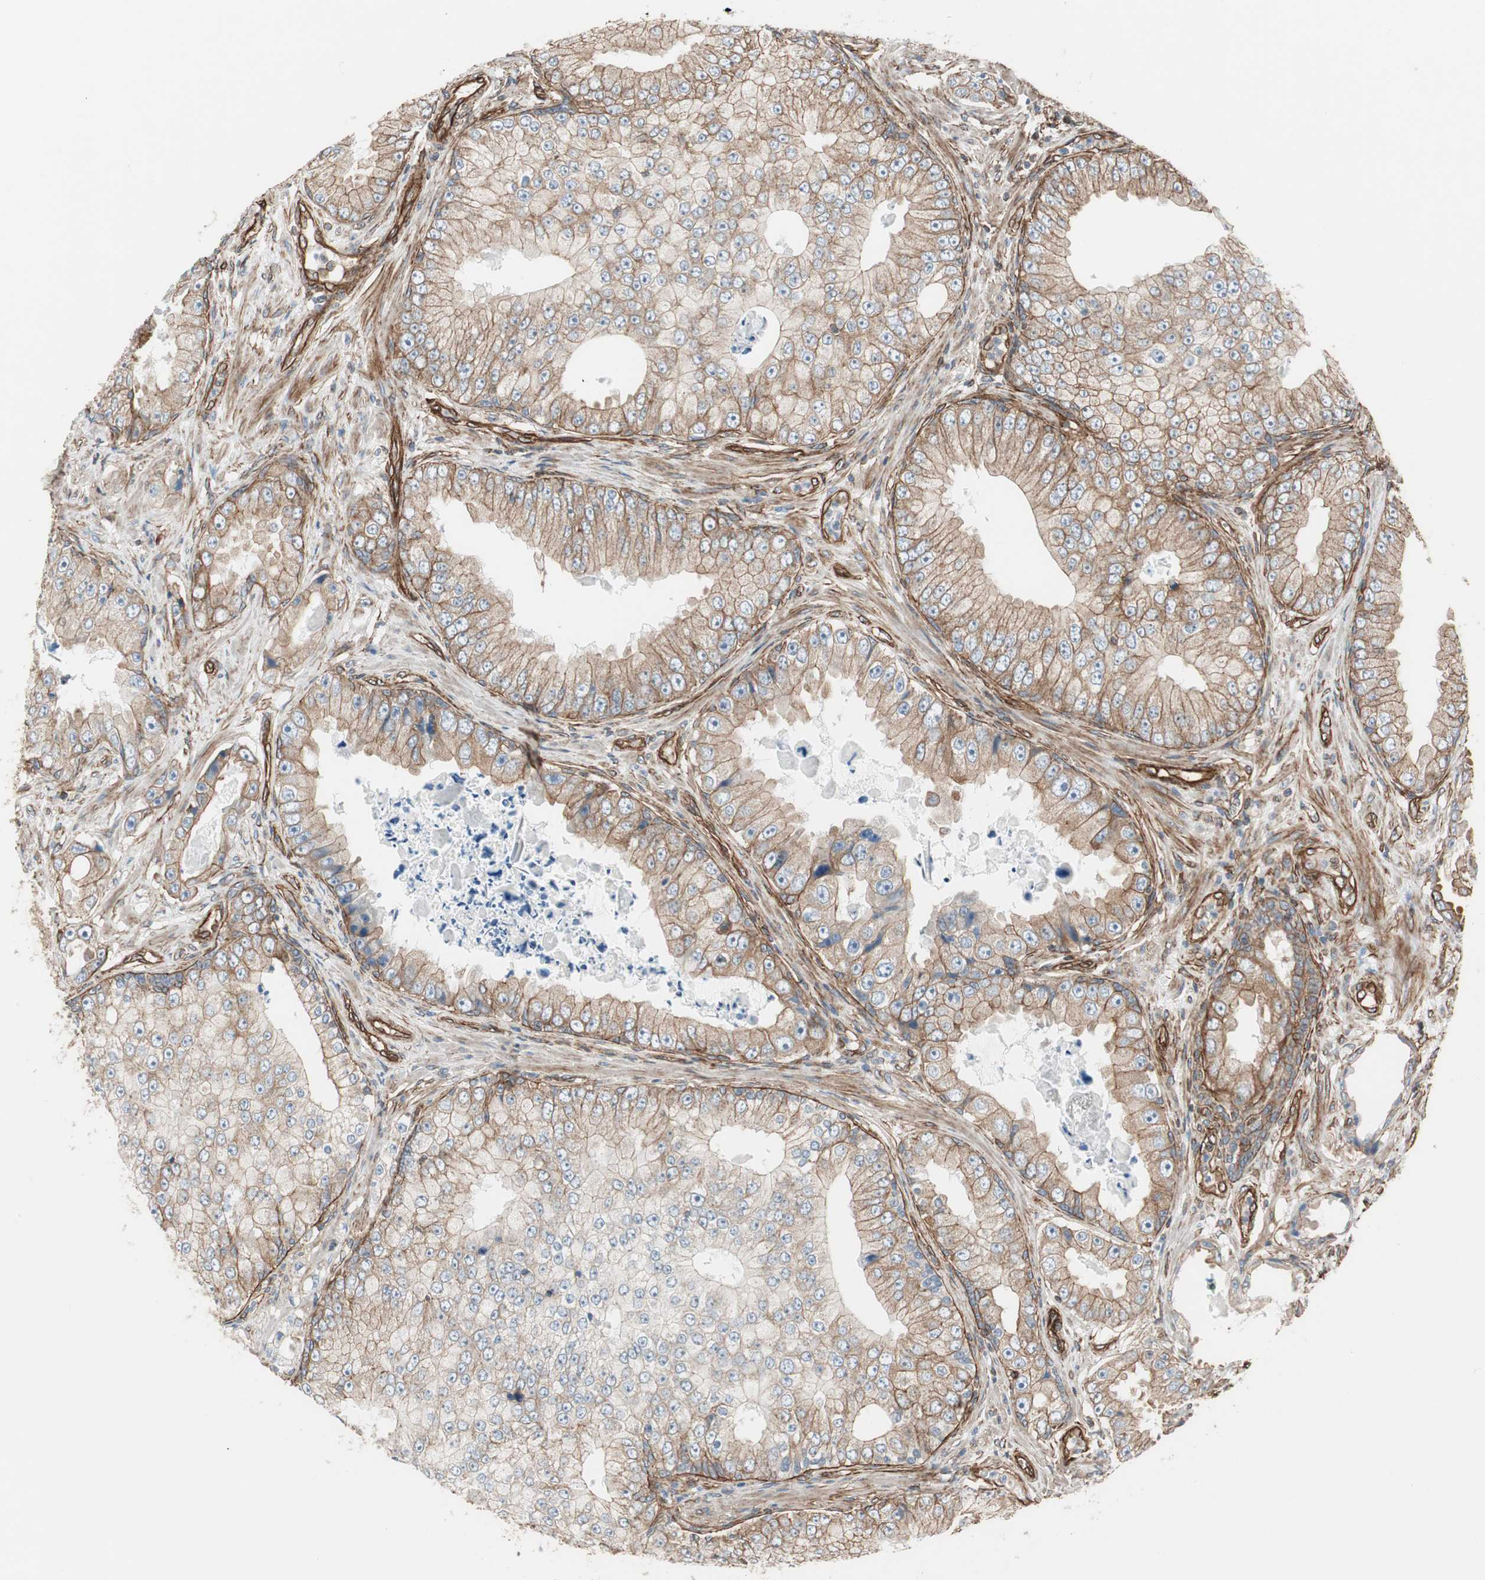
{"staining": {"intensity": "moderate", "quantity": ">75%", "location": "cytoplasmic/membranous"}, "tissue": "prostate cancer", "cell_type": "Tumor cells", "image_type": "cancer", "snomed": [{"axis": "morphology", "description": "Adenocarcinoma, High grade"}, {"axis": "topography", "description": "Prostate"}], "caption": "This micrograph exhibits IHC staining of human prostate cancer (high-grade adenocarcinoma), with medium moderate cytoplasmic/membranous staining in about >75% of tumor cells.", "gene": "TCTA", "patient": {"sex": "male", "age": 73}}